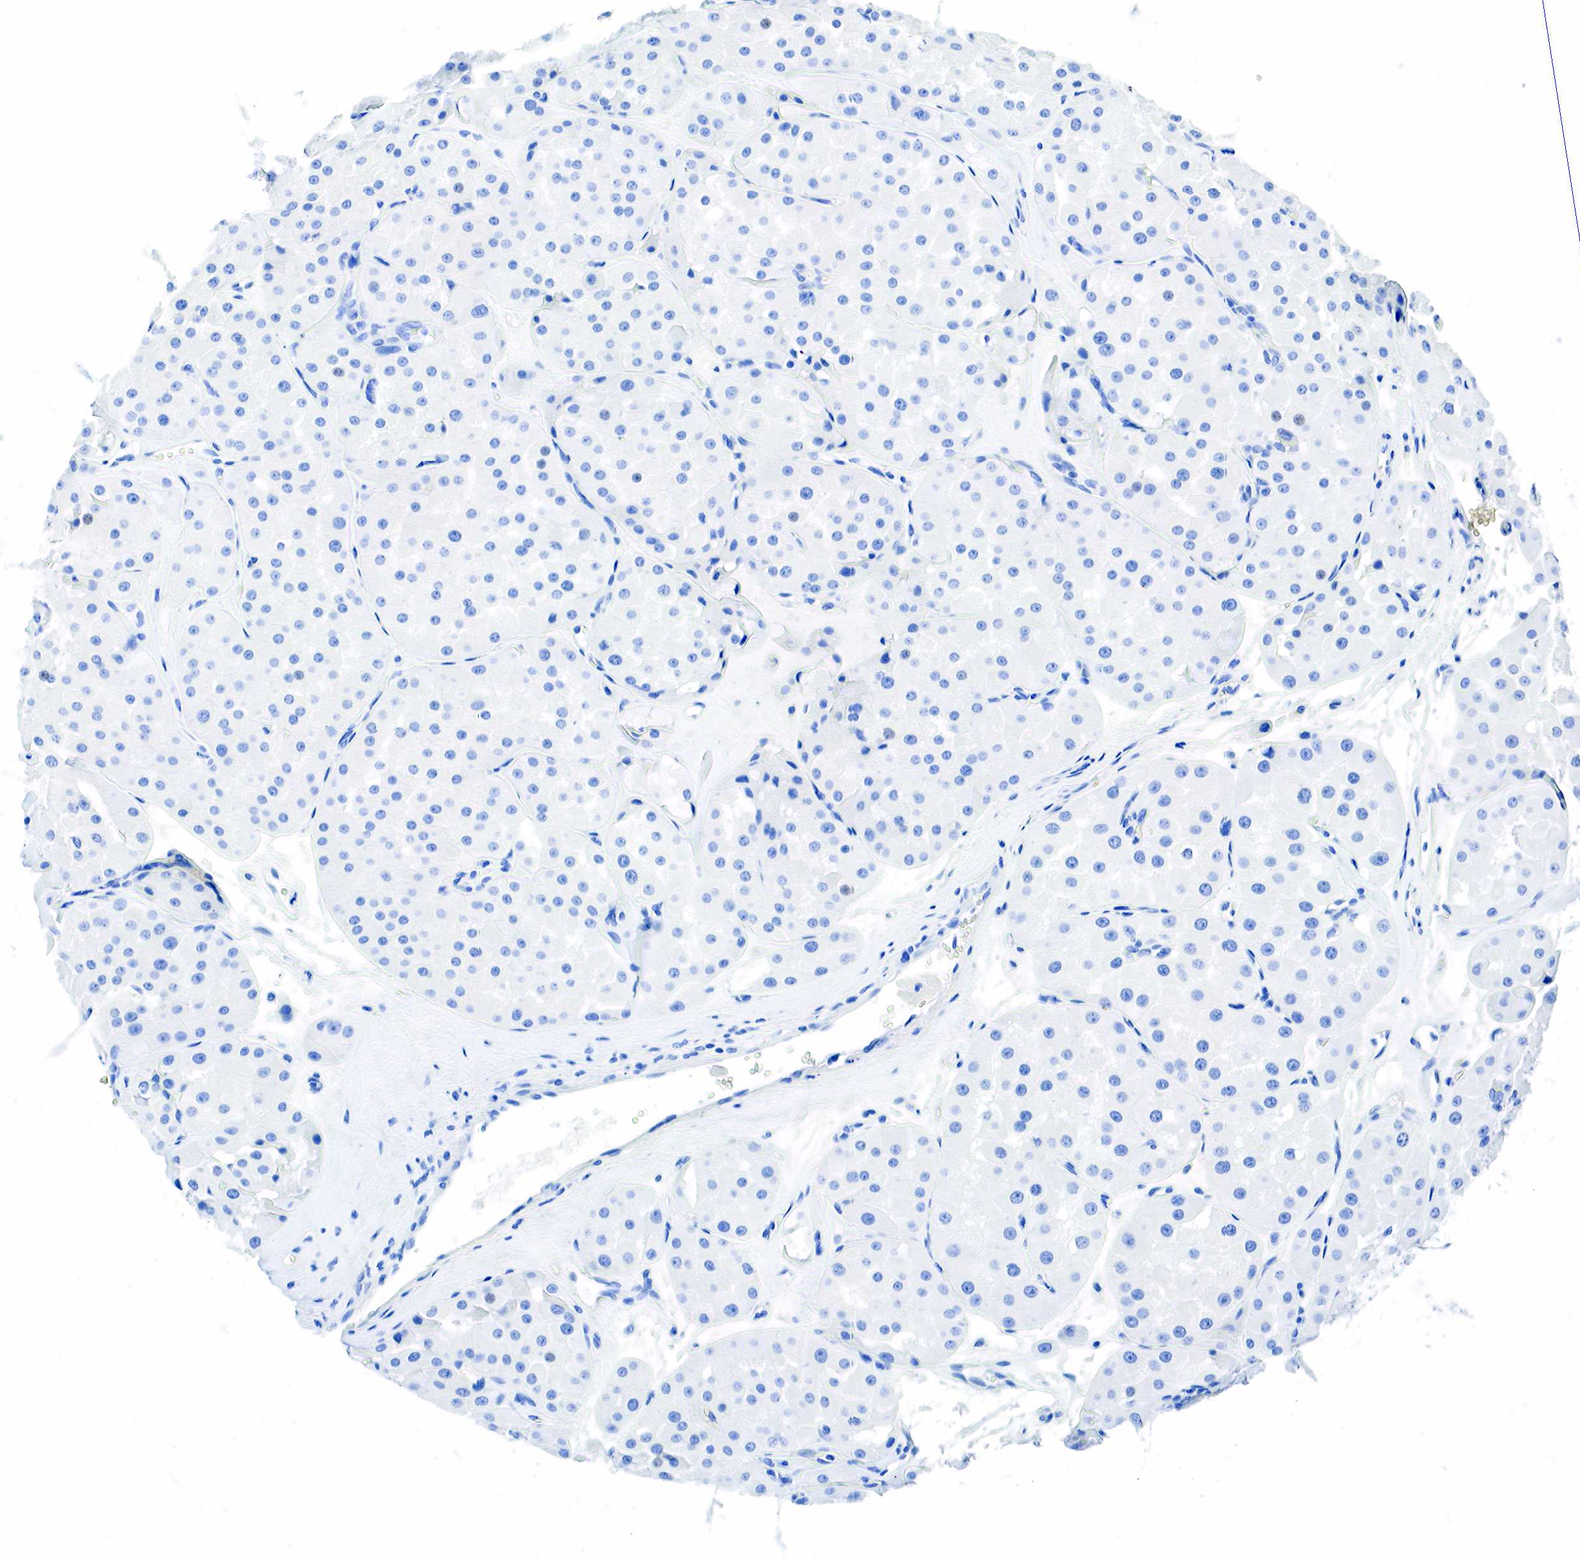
{"staining": {"intensity": "negative", "quantity": "none", "location": "none"}, "tissue": "renal cancer", "cell_type": "Tumor cells", "image_type": "cancer", "snomed": [{"axis": "morphology", "description": "Adenocarcinoma, uncertain malignant potential"}, {"axis": "topography", "description": "Kidney"}], "caption": "An immunohistochemistry photomicrograph of renal cancer (adenocarcinoma,  uncertain malignant potential) is shown. There is no staining in tumor cells of renal cancer (adenocarcinoma,  uncertain malignant potential).", "gene": "INHA", "patient": {"sex": "male", "age": 63}}